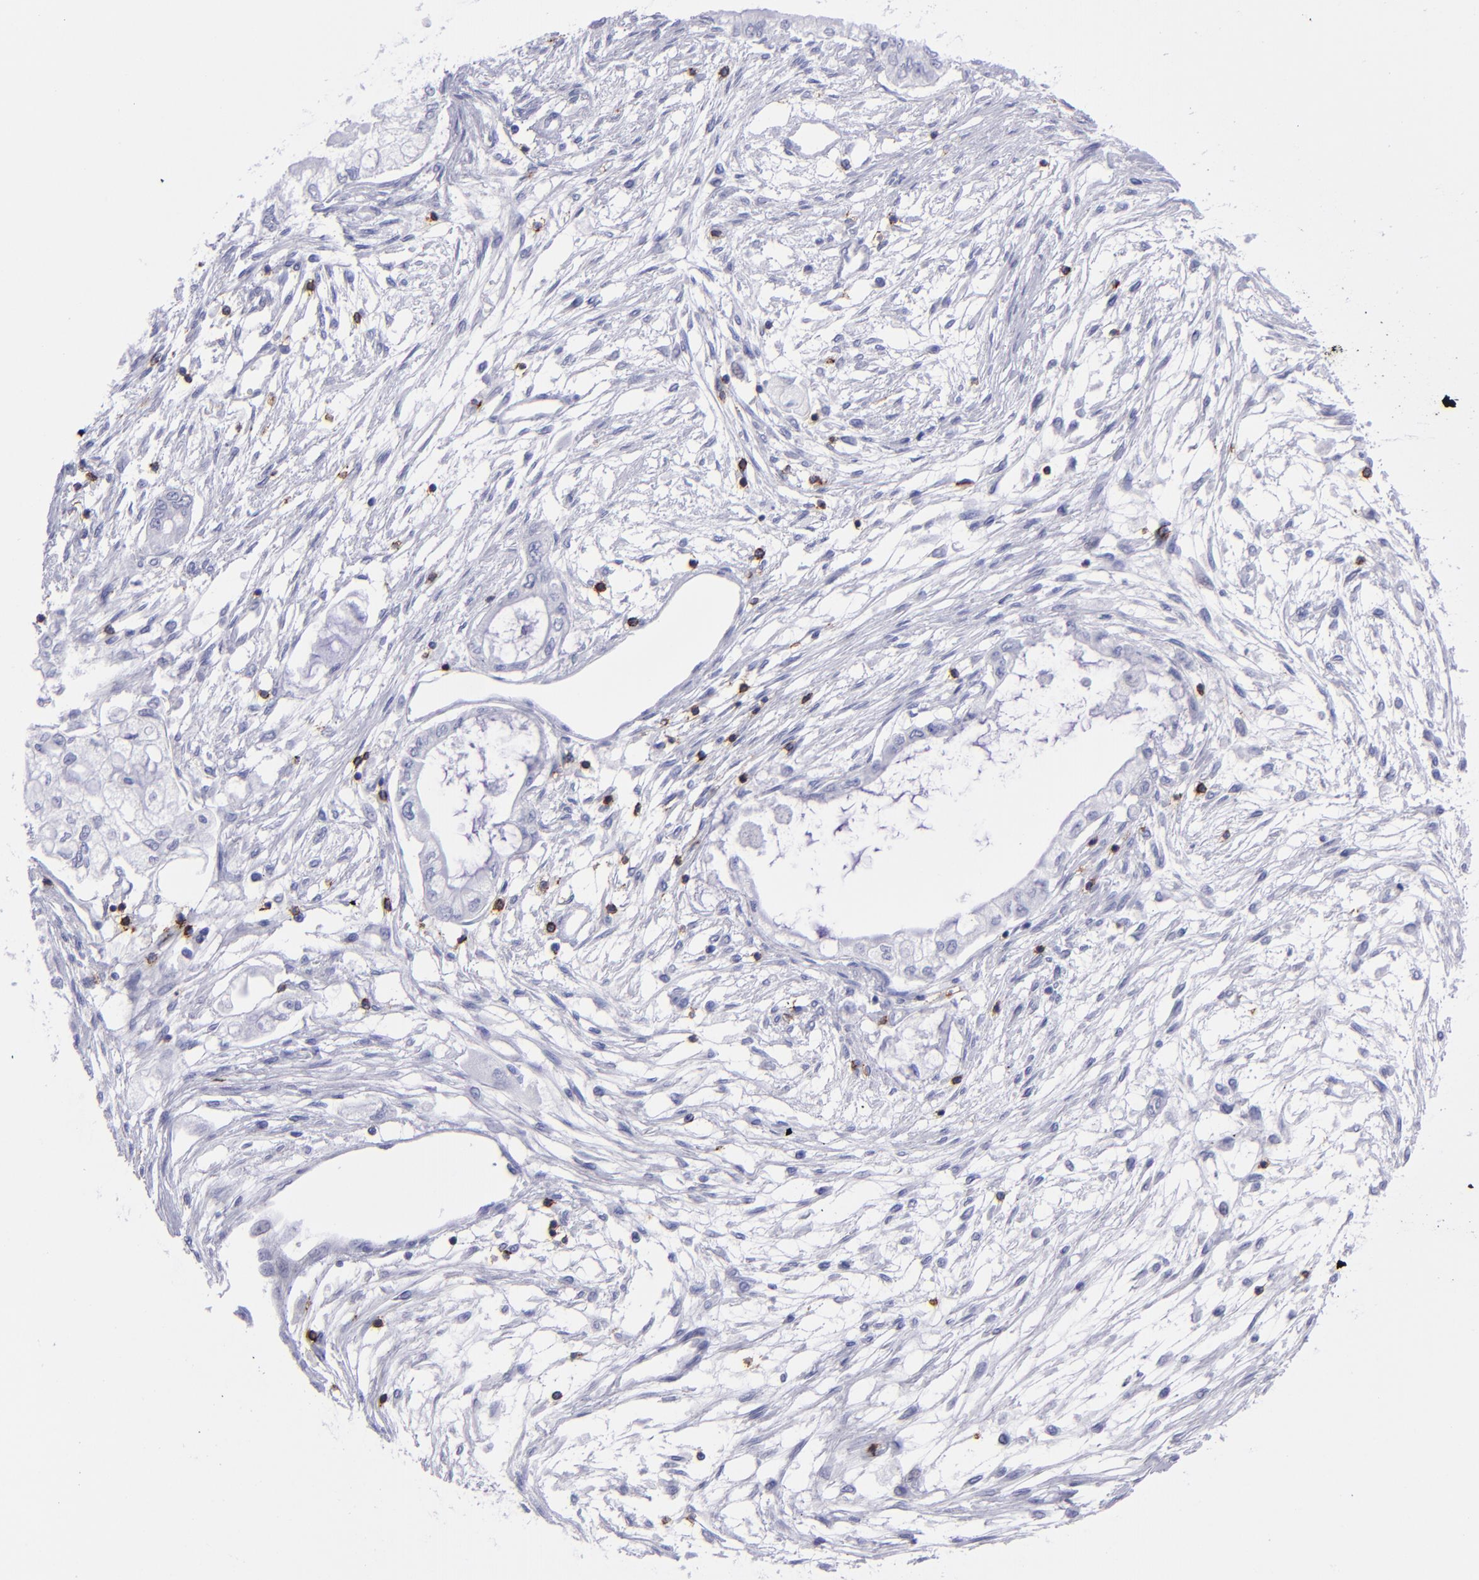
{"staining": {"intensity": "negative", "quantity": "none", "location": "none"}, "tissue": "pancreatic cancer", "cell_type": "Tumor cells", "image_type": "cancer", "snomed": [{"axis": "morphology", "description": "Adenocarcinoma, NOS"}, {"axis": "topography", "description": "Pancreas"}], "caption": "Immunohistochemistry micrograph of neoplastic tissue: pancreatic cancer stained with DAB (3,3'-diaminobenzidine) exhibits no significant protein positivity in tumor cells.", "gene": "CD6", "patient": {"sex": "male", "age": 79}}